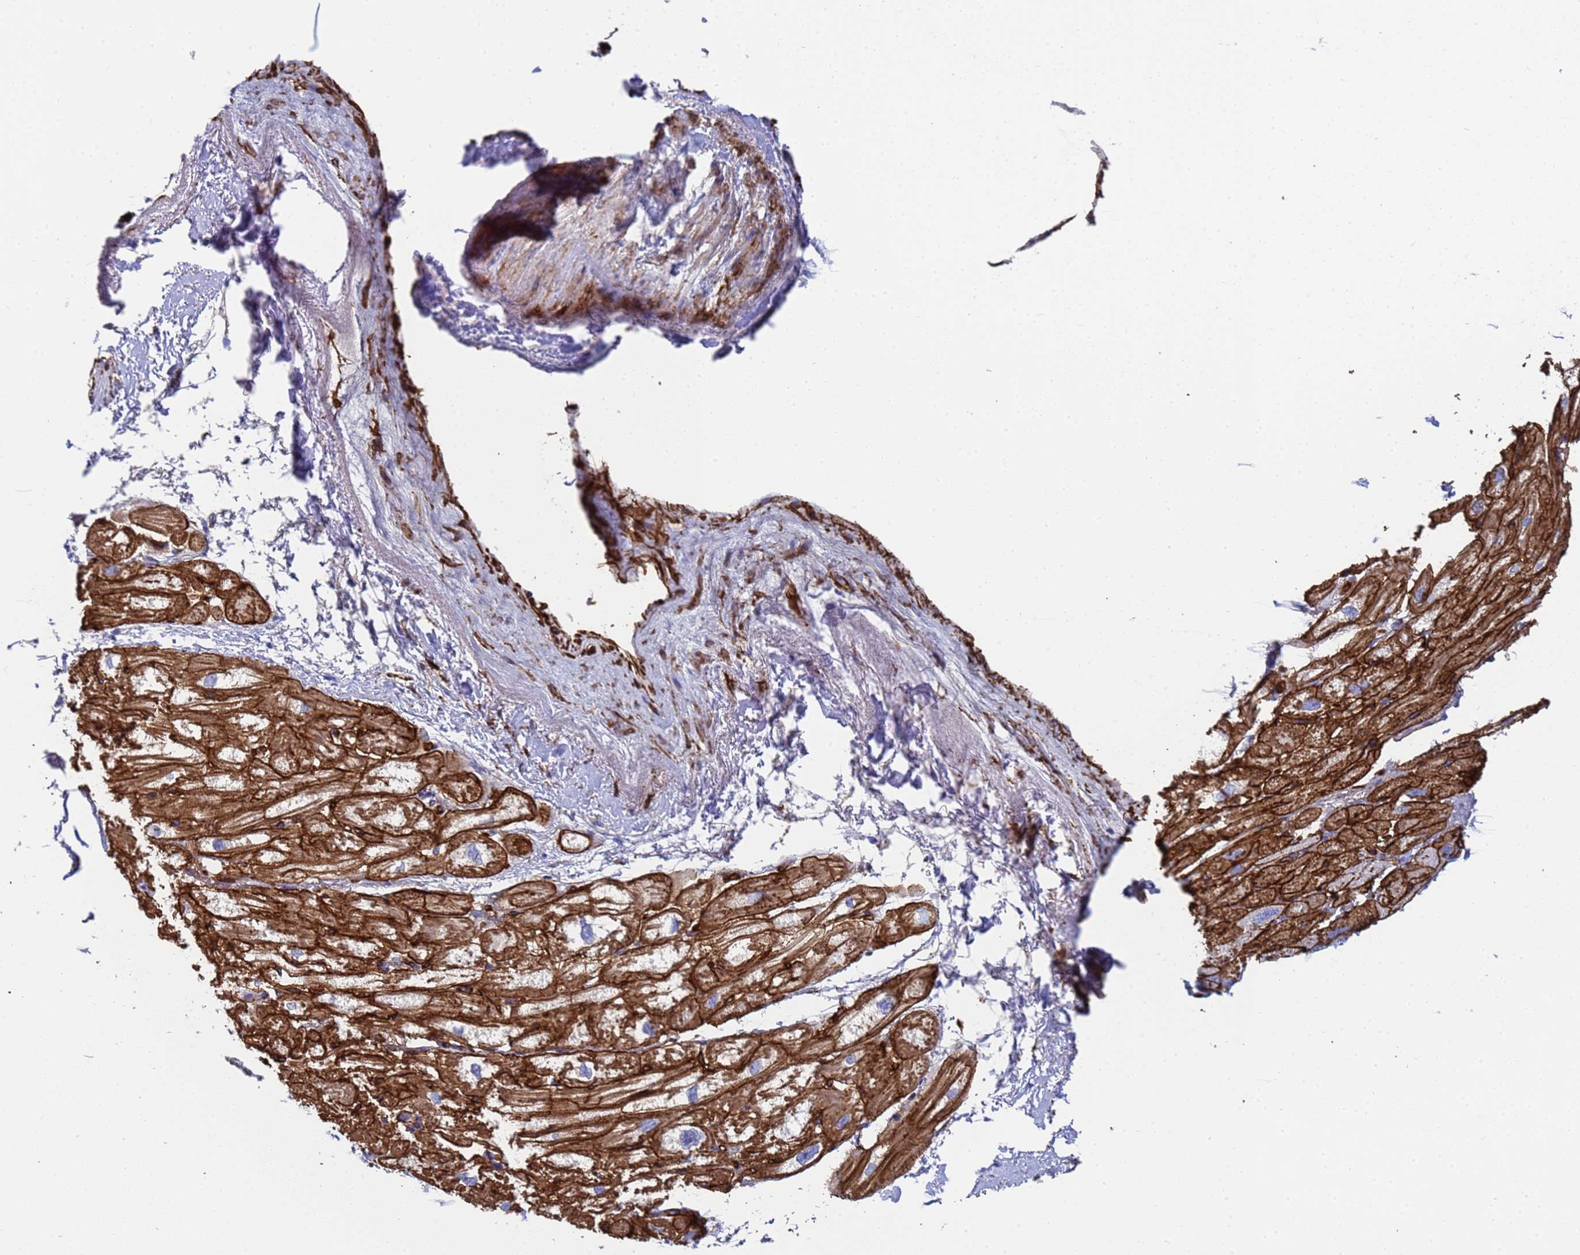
{"staining": {"intensity": "strong", "quantity": ">75%", "location": "cytoplasmic/membranous"}, "tissue": "heart muscle", "cell_type": "Cardiomyocytes", "image_type": "normal", "snomed": [{"axis": "morphology", "description": "Normal tissue, NOS"}, {"axis": "topography", "description": "Heart"}], "caption": "High-magnification brightfield microscopy of unremarkable heart muscle stained with DAB (3,3'-diaminobenzidine) (brown) and counterstained with hematoxylin (blue). cardiomyocytes exhibit strong cytoplasmic/membranous expression is seen in approximately>75% of cells.", "gene": "ADIPOQ", "patient": {"sex": "male", "age": 50}}